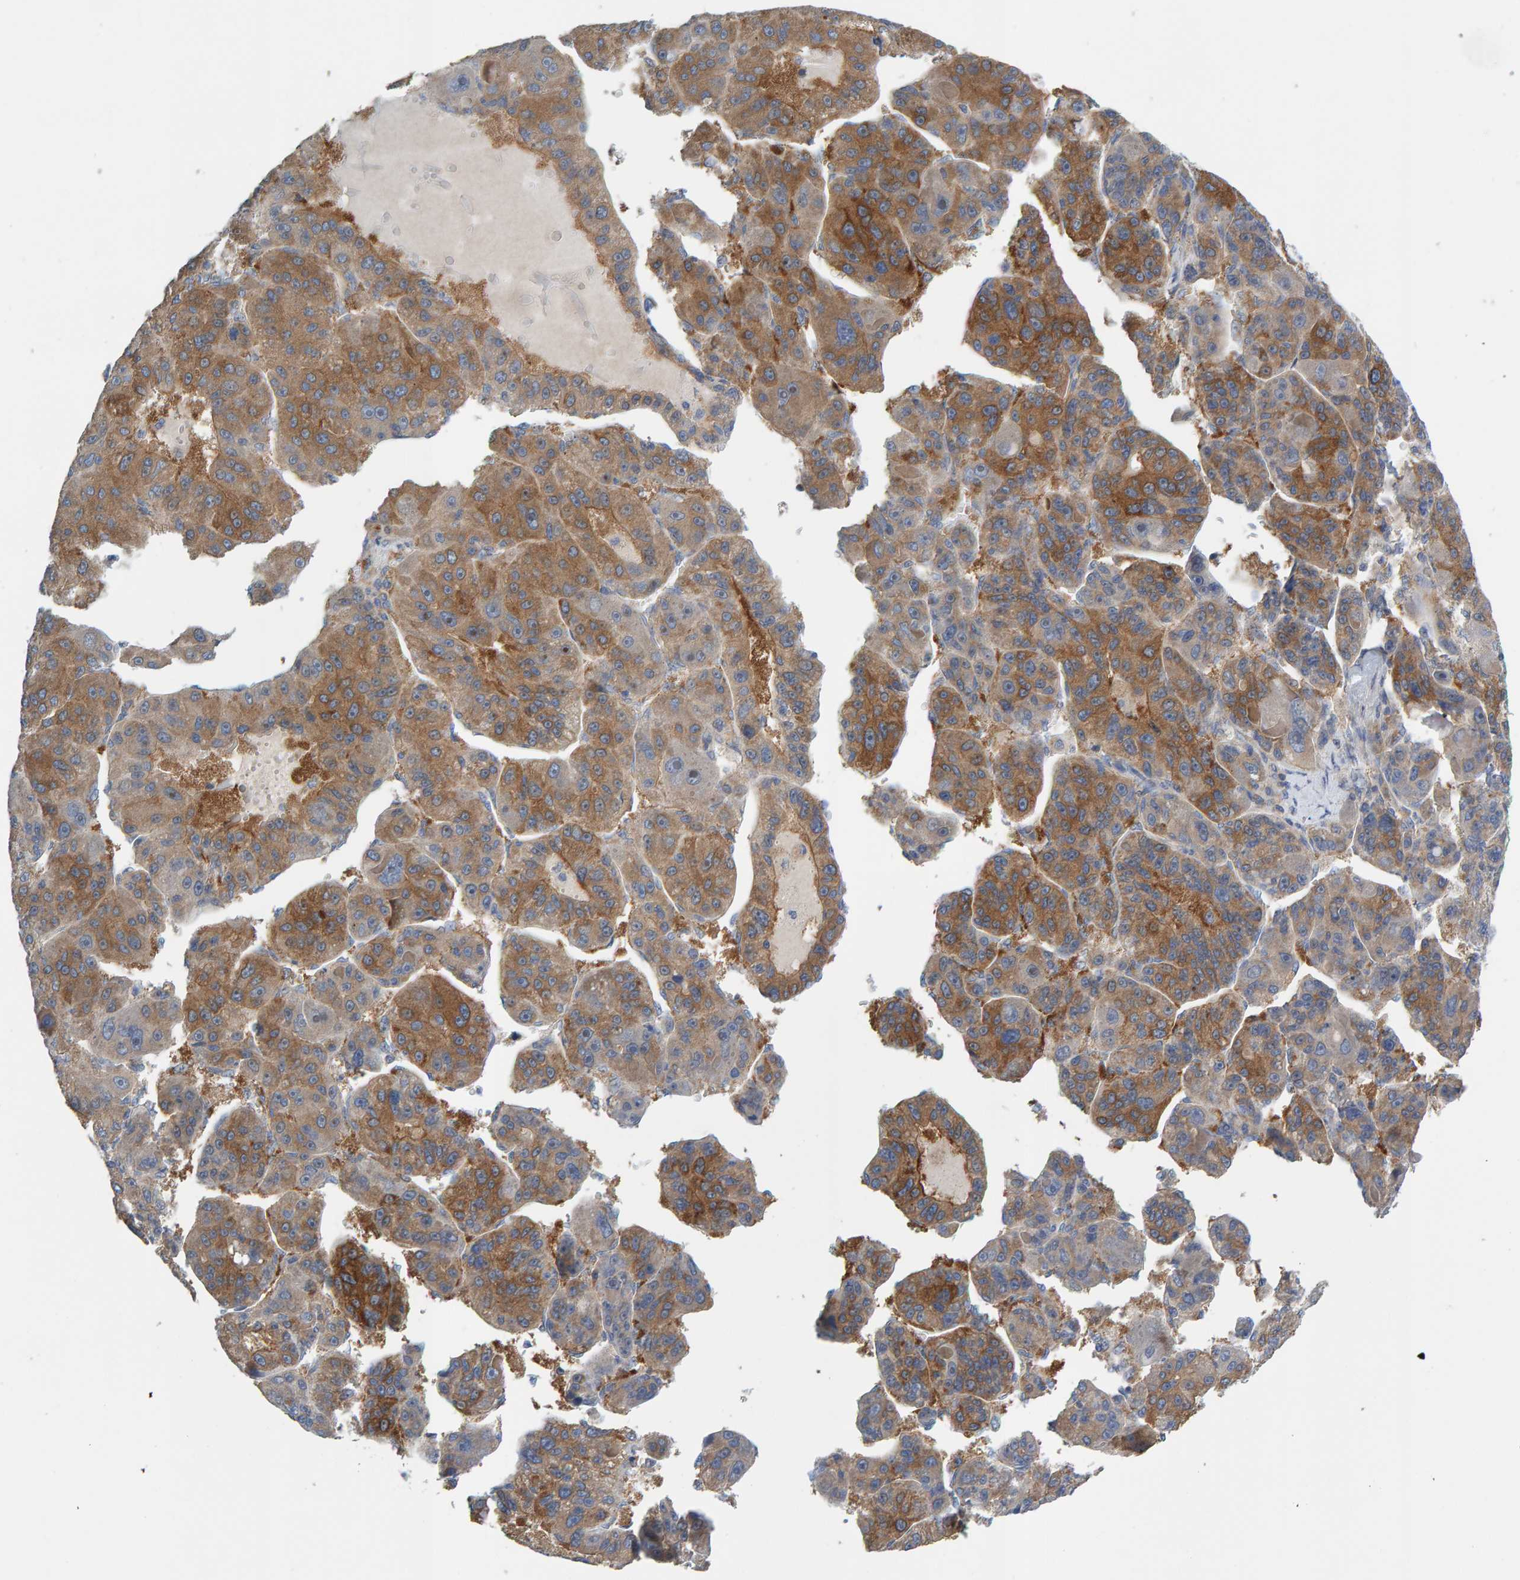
{"staining": {"intensity": "moderate", "quantity": ">75%", "location": "cytoplasmic/membranous"}, "tissue": "liver cancer", "cell_type": "Tumor cells", "image_type": "cancer", "snomed": [{"axis": "morphology", "description": "Carcinoma, Hepatocellular, NOS"}, {"axis": "topography", "description": "Liver"}], "caption": "Hepatocellular carcinoma (liver) stained with a protein marker demonstrates moderate staining in tumor cells.", "gene": "CCM2", "patient": {"sex": "male", "age": 76}}